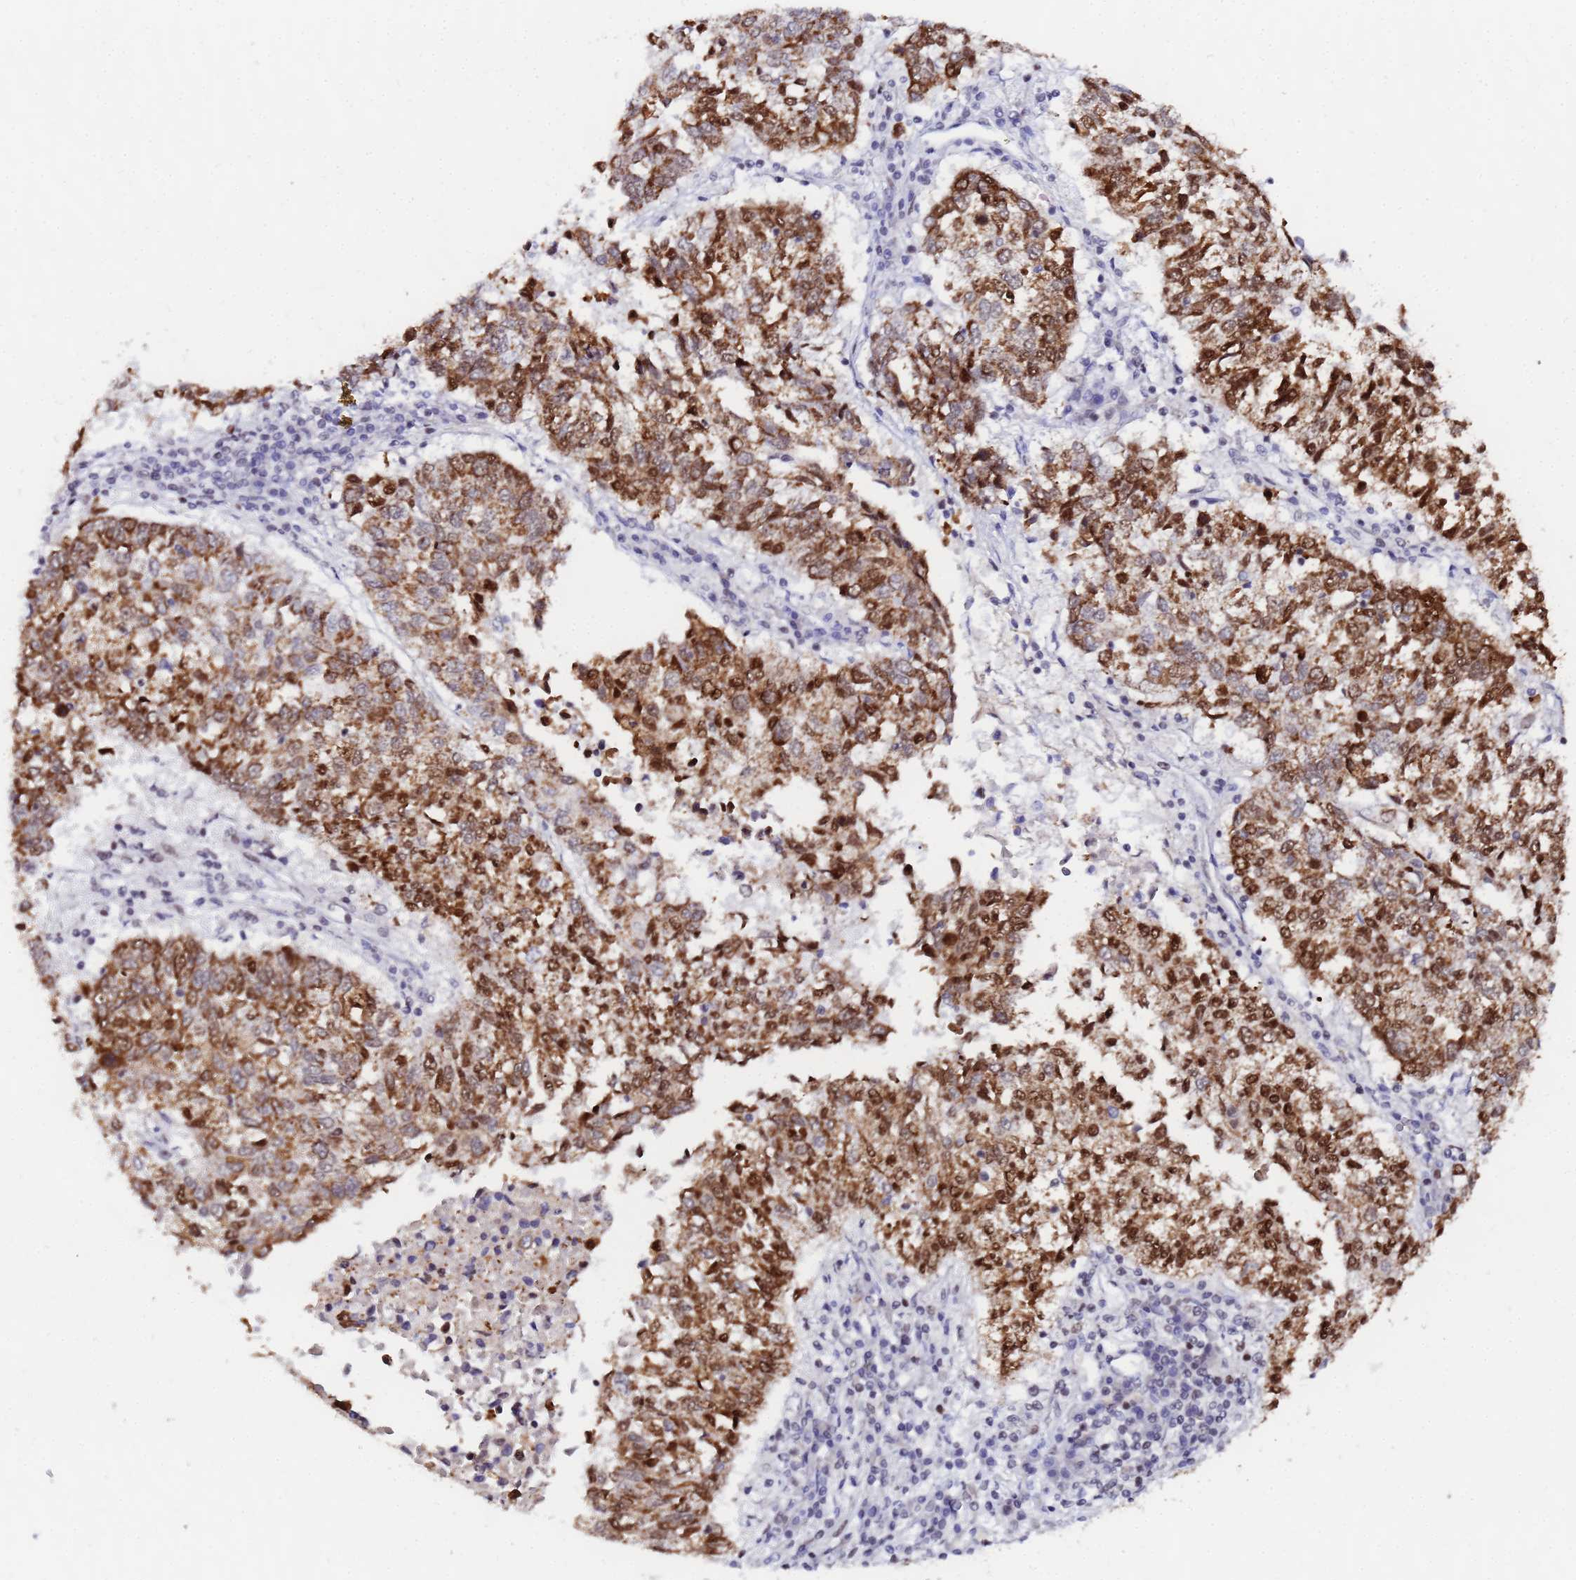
{"staining": {"intensity": "strong", "quantity": ">75%", "location": "cytoplasmic/membranous,nuclear"}, "tissue": "lung cancer", "cell_type": "Tumor cells", "image_type": "cancer", "snomed": [{"axis": "morphology", "description": "Squamous cell carcinoma, NOS"}, {"axis": "topography", "description": "Lung"}], "caption": "Lung cancer (squamous cell carcinoma) tissue demonstrates strong cytoplasmic/membranous and nuclear staining in about >75% of tumor cells", "gene": "CKMT1A", "patient": {"sex": "male", "age": 73}}